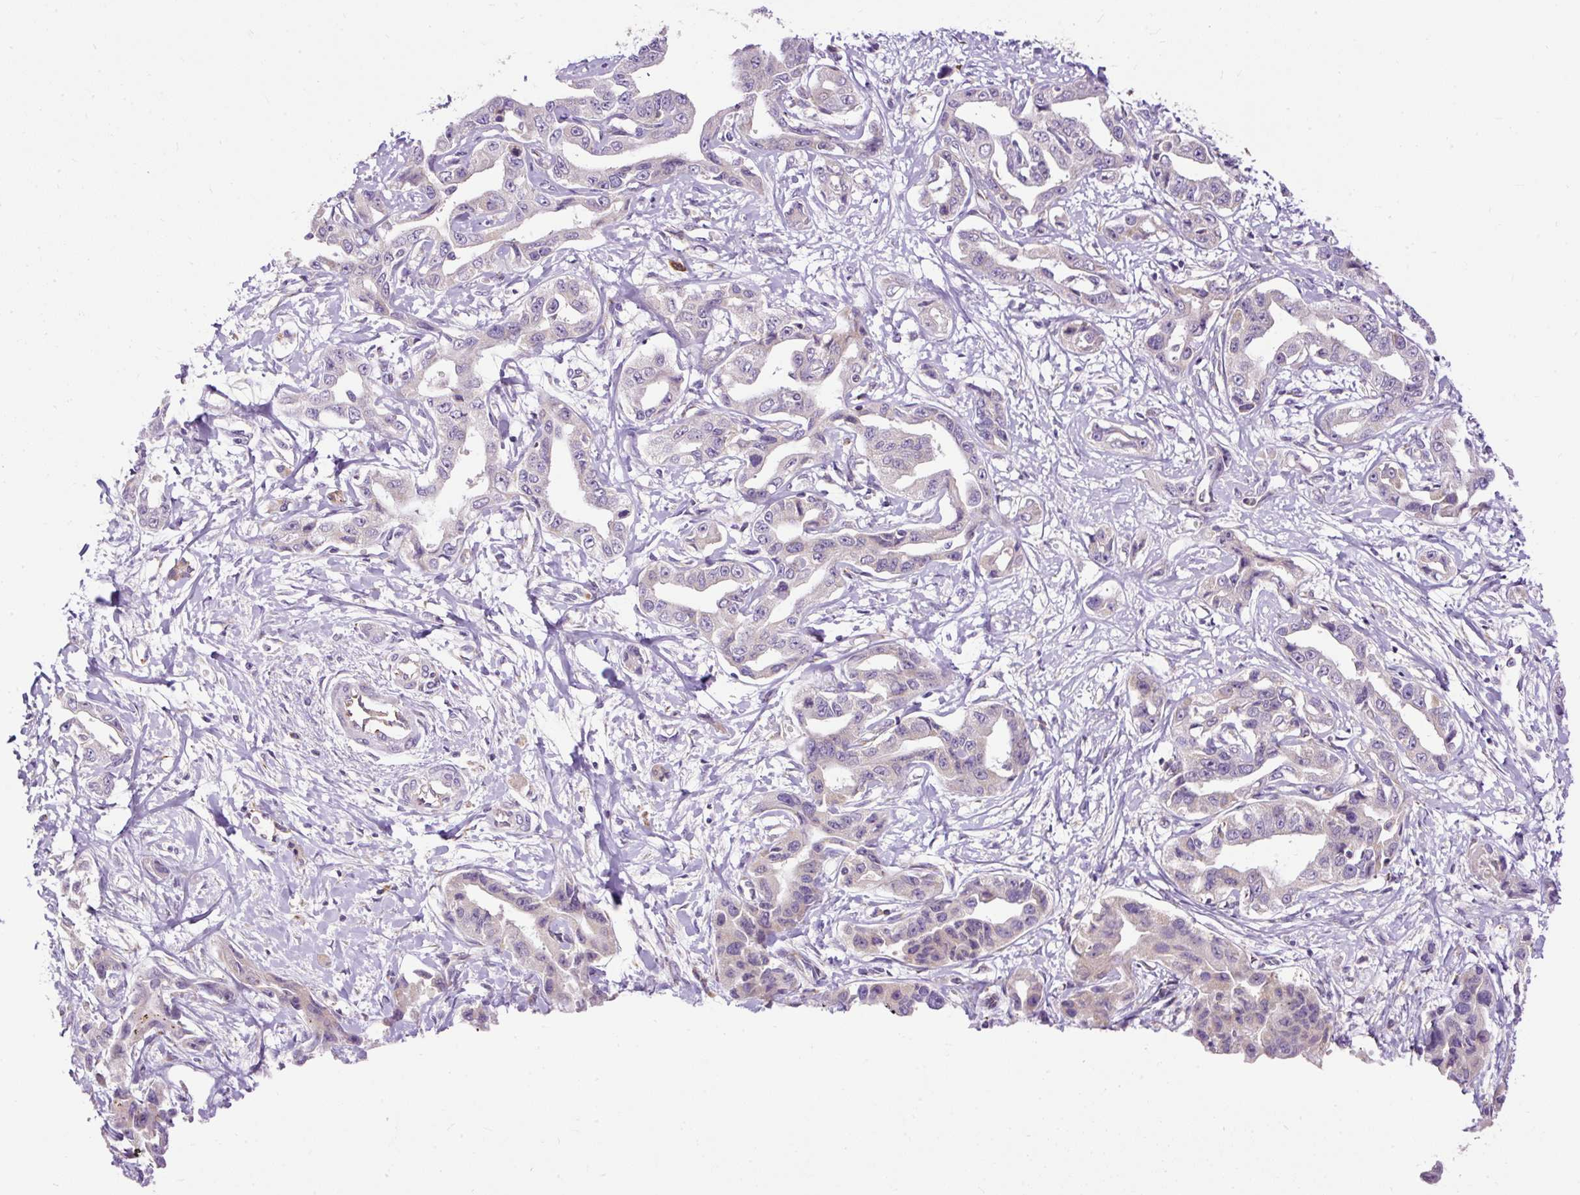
{"staining": {"intensity": "negative", "quantity": "none", "location": "none"}, "tissue": "liver cancer", "cell_type": "Tumor cells", "image_type": "cancer", "snomed": [{"axis": "morphology", "description": "Cholangiocarcinoma"}, {"axis": "topography", "description": "Liver"}], "caption": "Liver cancer was stained to show a protein in brown. There is no significant staining in tumor cells. (DAB immunohistochemistry, high magnification).", "gene": "FMC1", "patient": {"sex": "male", "age": 59}}